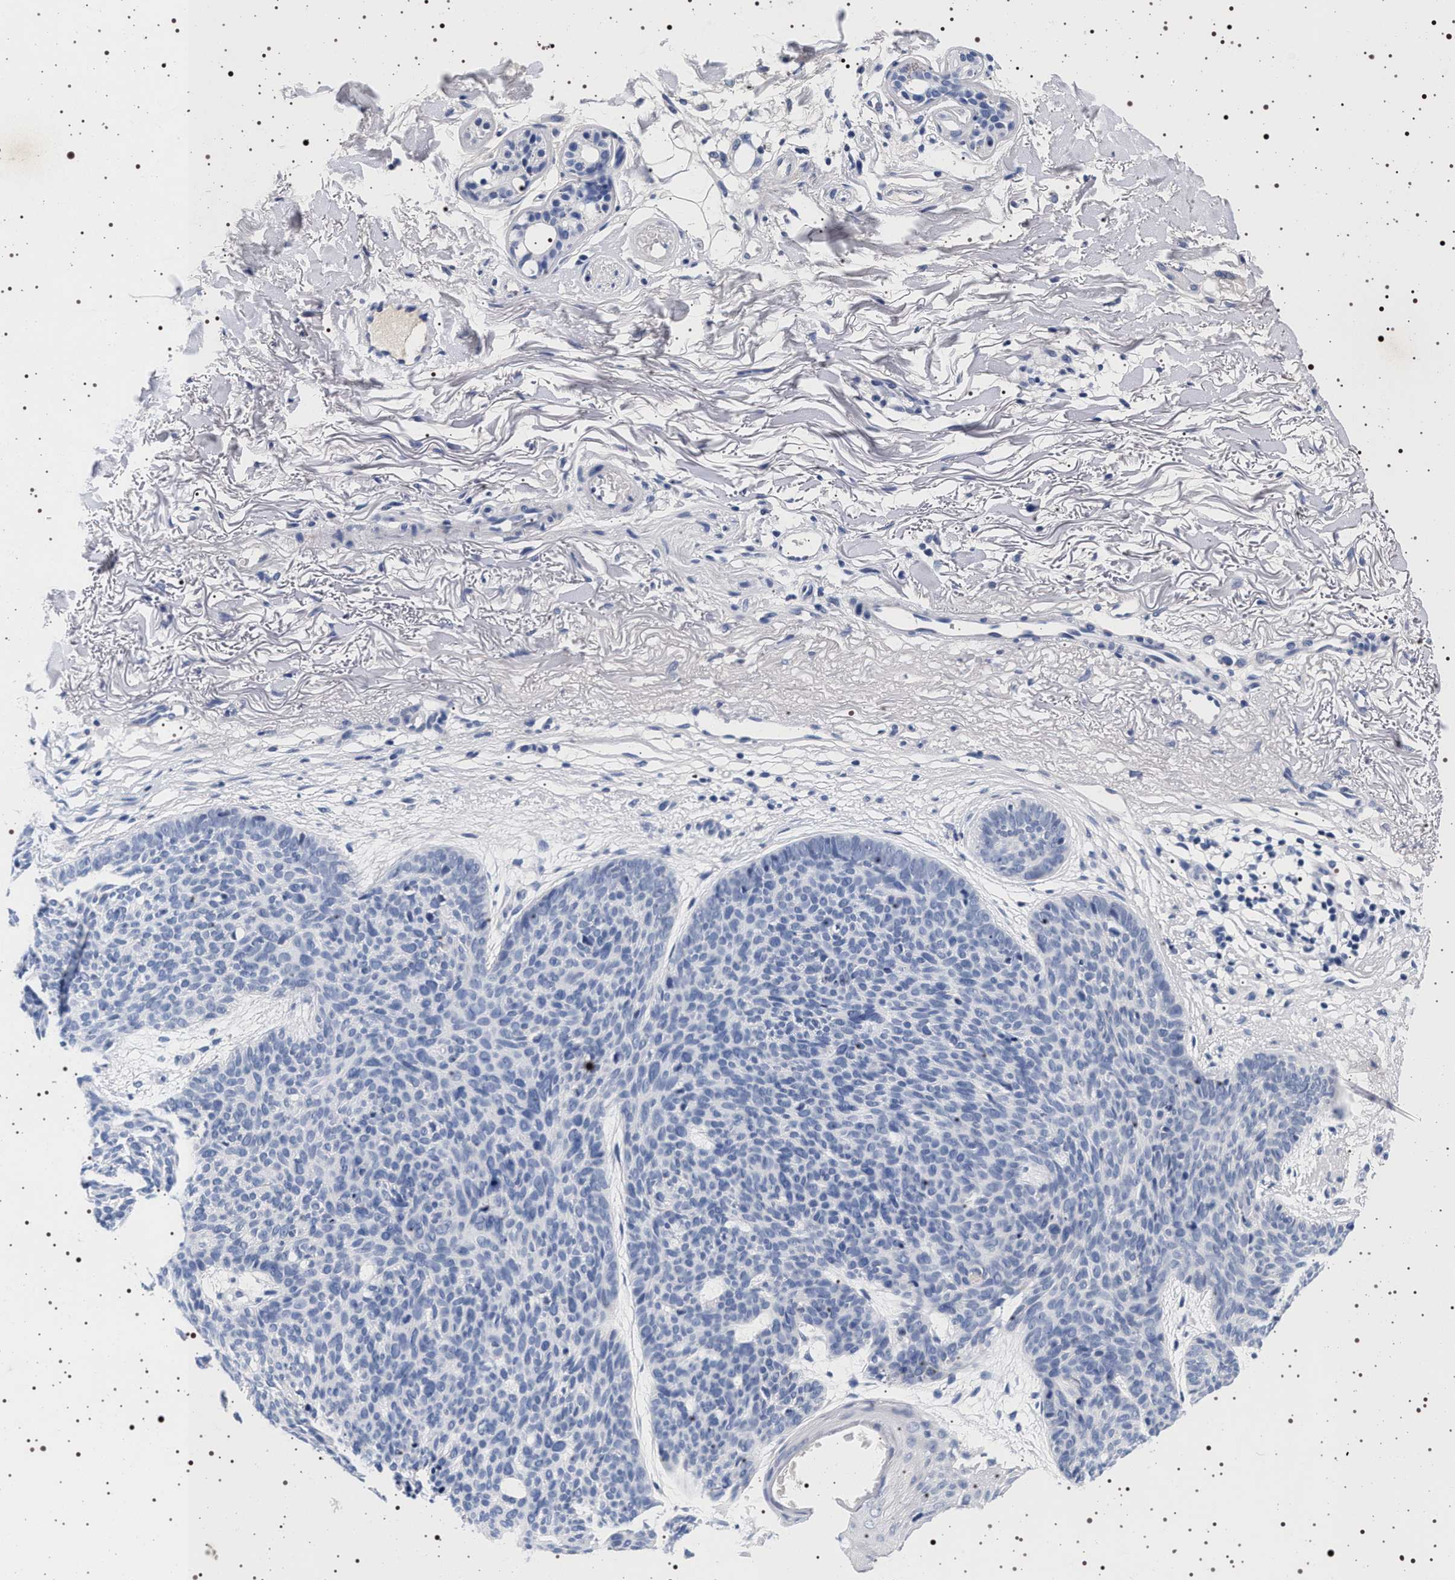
{"staining": {"intensity": "negative", "quantity": "none", "location": "none"}, "tissue": "skin cancer", "cell_type": "Tumor cells", "image_type": "cancer", "snomed": [{"axis": "morphology", "description": "Normal tissue, NOS"}, {"axis": "morphology", "description": "Basal cell carcinoma"}, {"axis": "topography", "description": "Skin"}], "caption": "Tumor cells are negative for protein expression in human basal cell carcinoma (skin).", "gene": "MAPK10", "patient": {"sex": "female", "age": 70}}